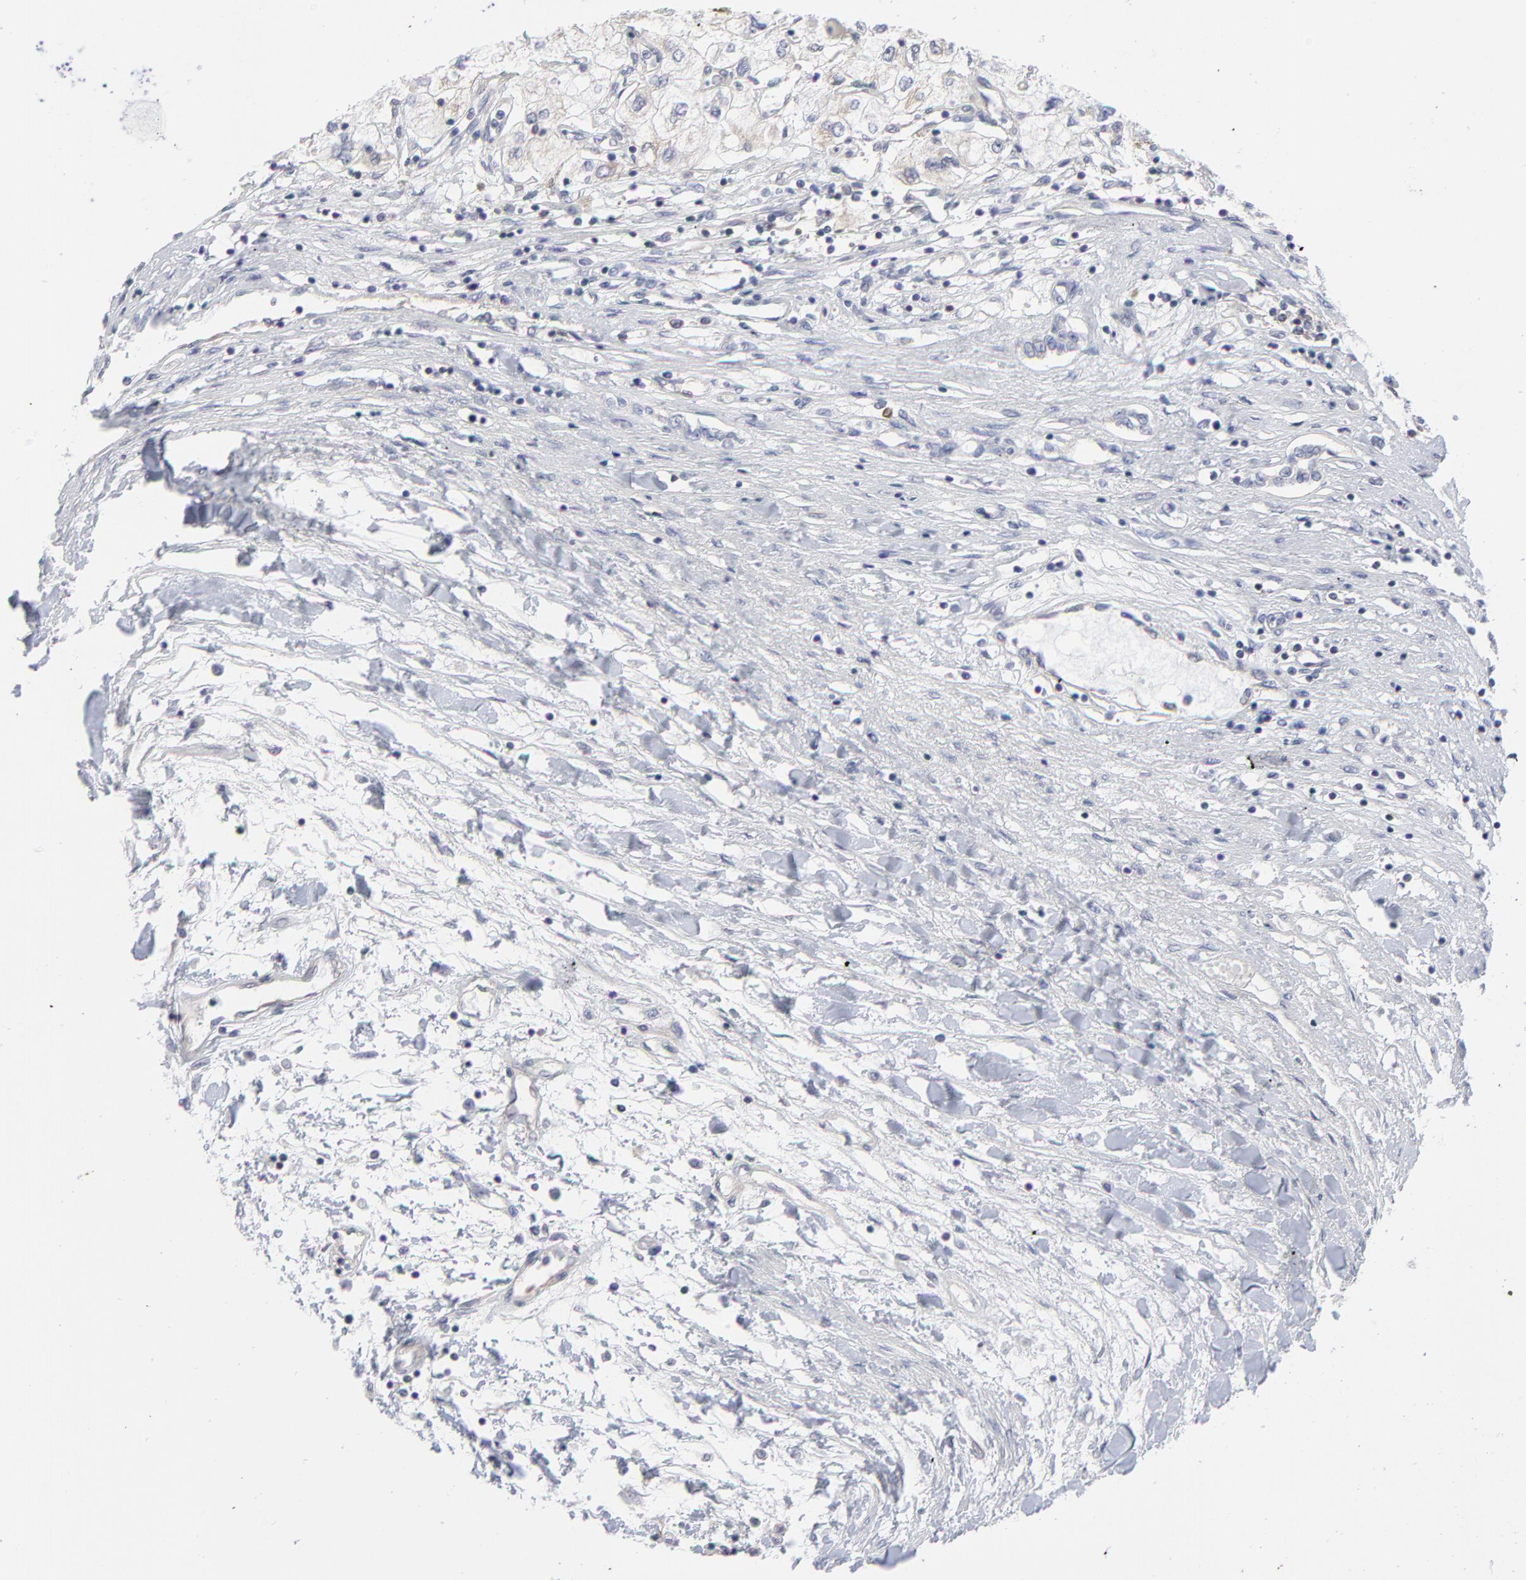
{"staining": {"intensity": "negative", "quantity": "none", "location": "none"}, "tissue": "renal cancer", "cell_type": "Tumor cells", "image_type": "cancer", "snomed": [{"axis": "morphology", "description": "Adenocarcinoma, NOS"}, {"axis": "topography", "description": "Kidney"}], "caption": "High magnification brightfield microscopy of adenocarcinoma (renal) stained with DAB (3,3'-diaminobenzidine) (brown) and counterstained with hematoxylin (blue): tumor cells show no significant staining.", "gene": "NFKBIA", "patient": {"sex": "male", "age": 57}}